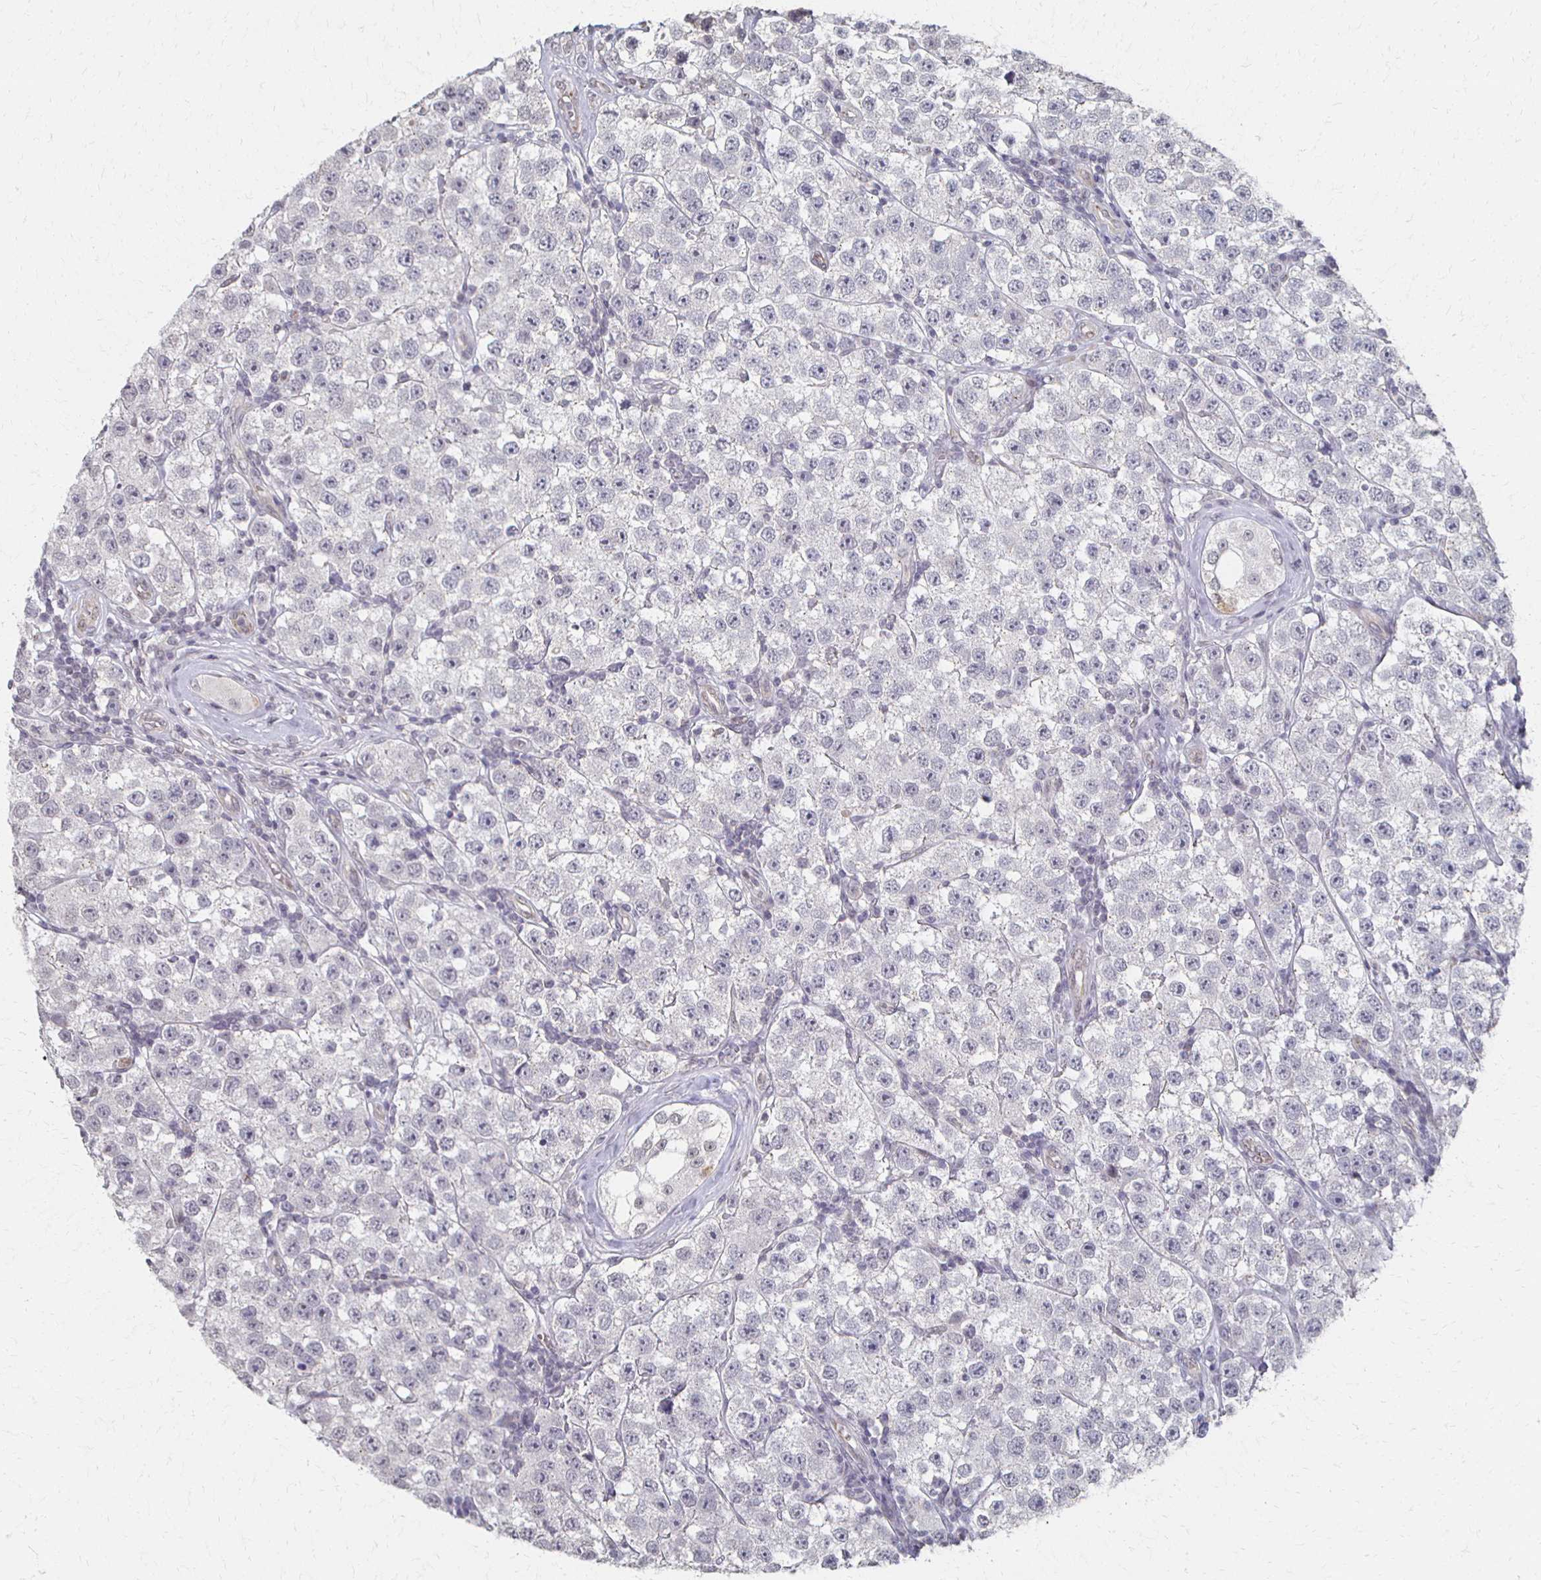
{"staining": {"intensity": "negative", "quantity": "none", "location": "none"}, "tissue": "testis cancer", "cell_type": "Tumor cells", "image_type": "cancer", "snomed": [{"axis": "morphology", "description": "Seminoma, NOS"}, {"axis": "topography", "description": "Testis"}], "caption": "Immunohistochemical staining of human seminoma (testis) demonstrates no significant expression in tumor cells.", "gene": "DAB1", "patient": {"sex": "male", "age": 34}}